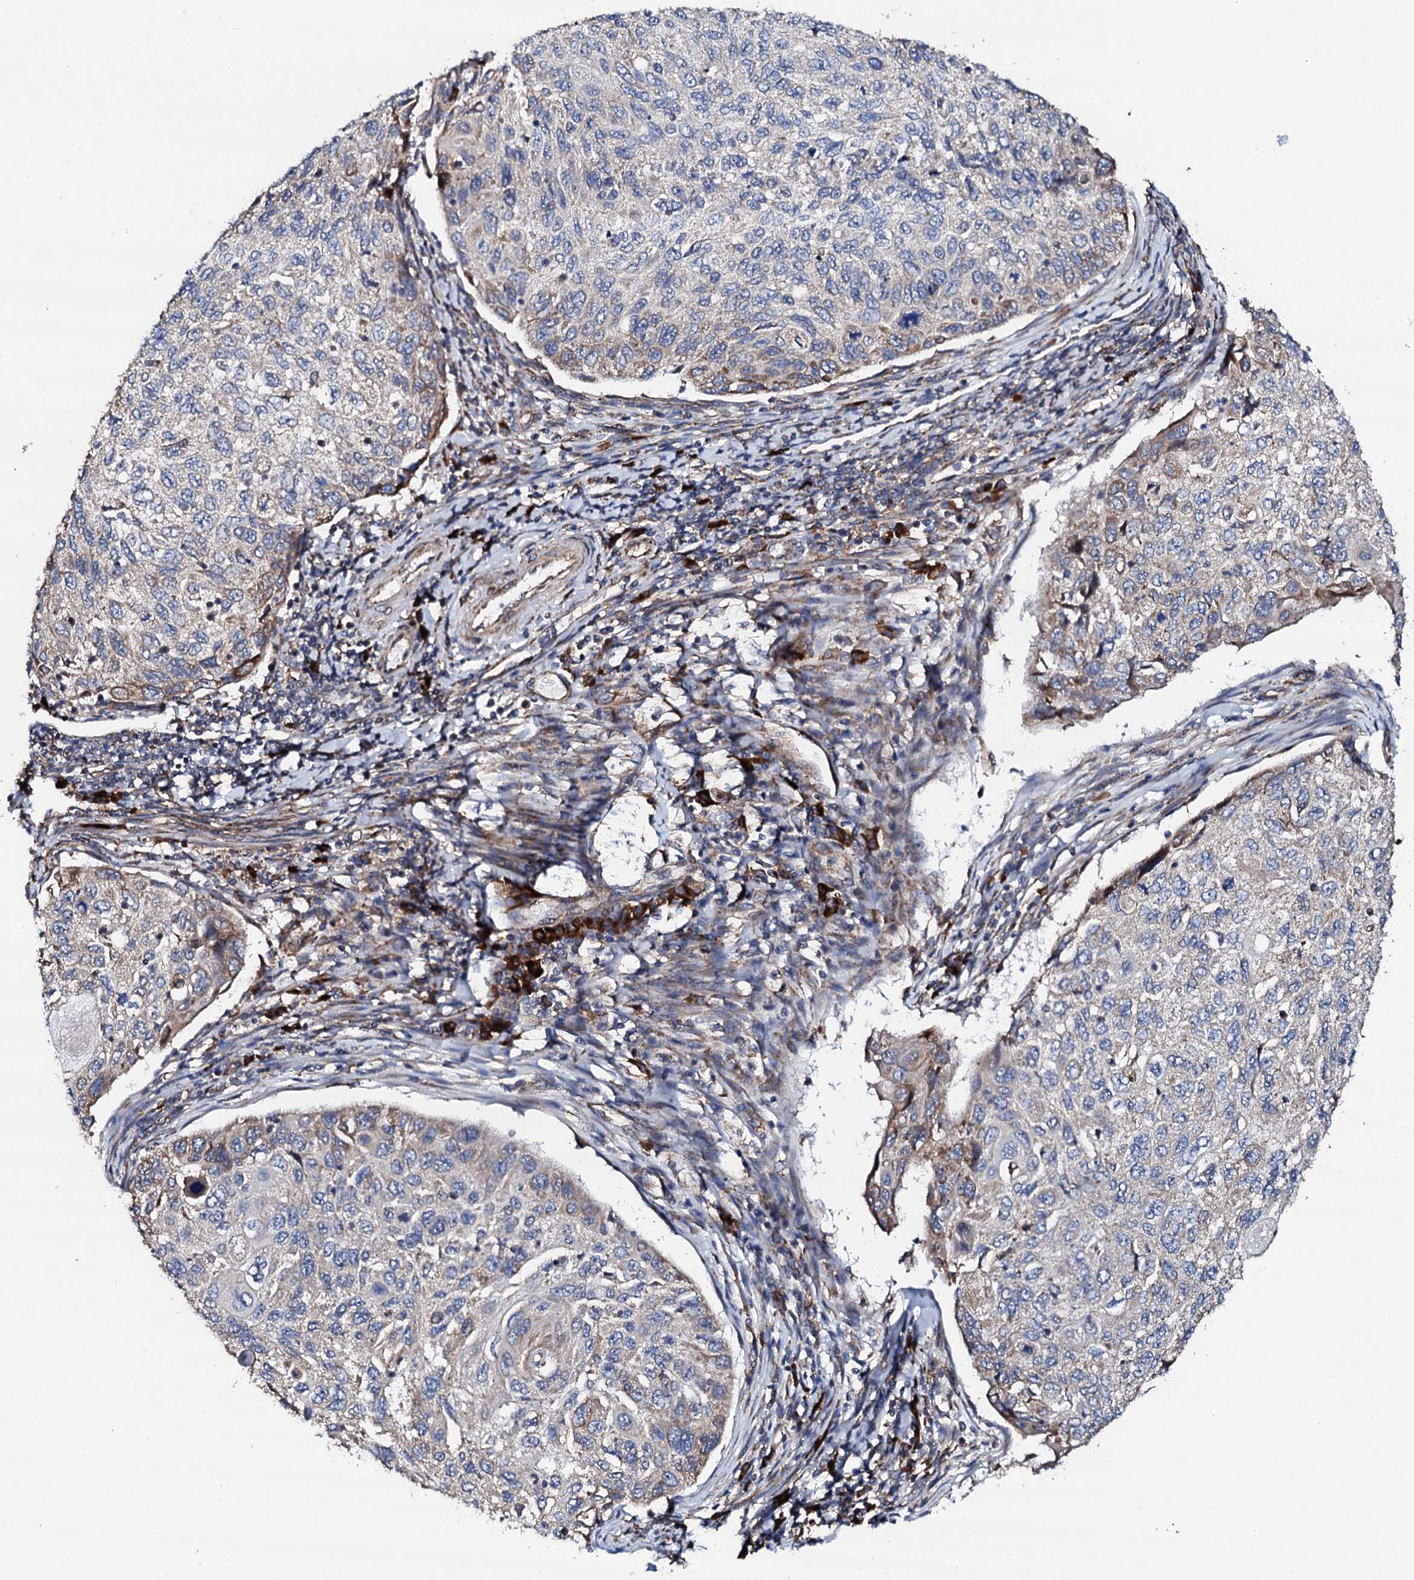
{"staining": {"intensity": "moderate", "quantity": "<25%", "location": "cytoplasmic/membranous"}, "tissue": "cervical cancer", "cell_type": "Tumor cells", "image_type": "cancer", "snomed": [{"axis": "morphology", "description": "Squamous cell carcinoma, NOS"}, {"axis": "topography", "description": "Cervix"}], "caption": "Immunohistochemical staining of squamous cell carcinoma (cervical) reveals low levels of moderate cytoplasmic/membranous protein staining in about <25% of tumor cells.", "gene": "LIPT2", "patient": {"sex": "female", "age": 70}}